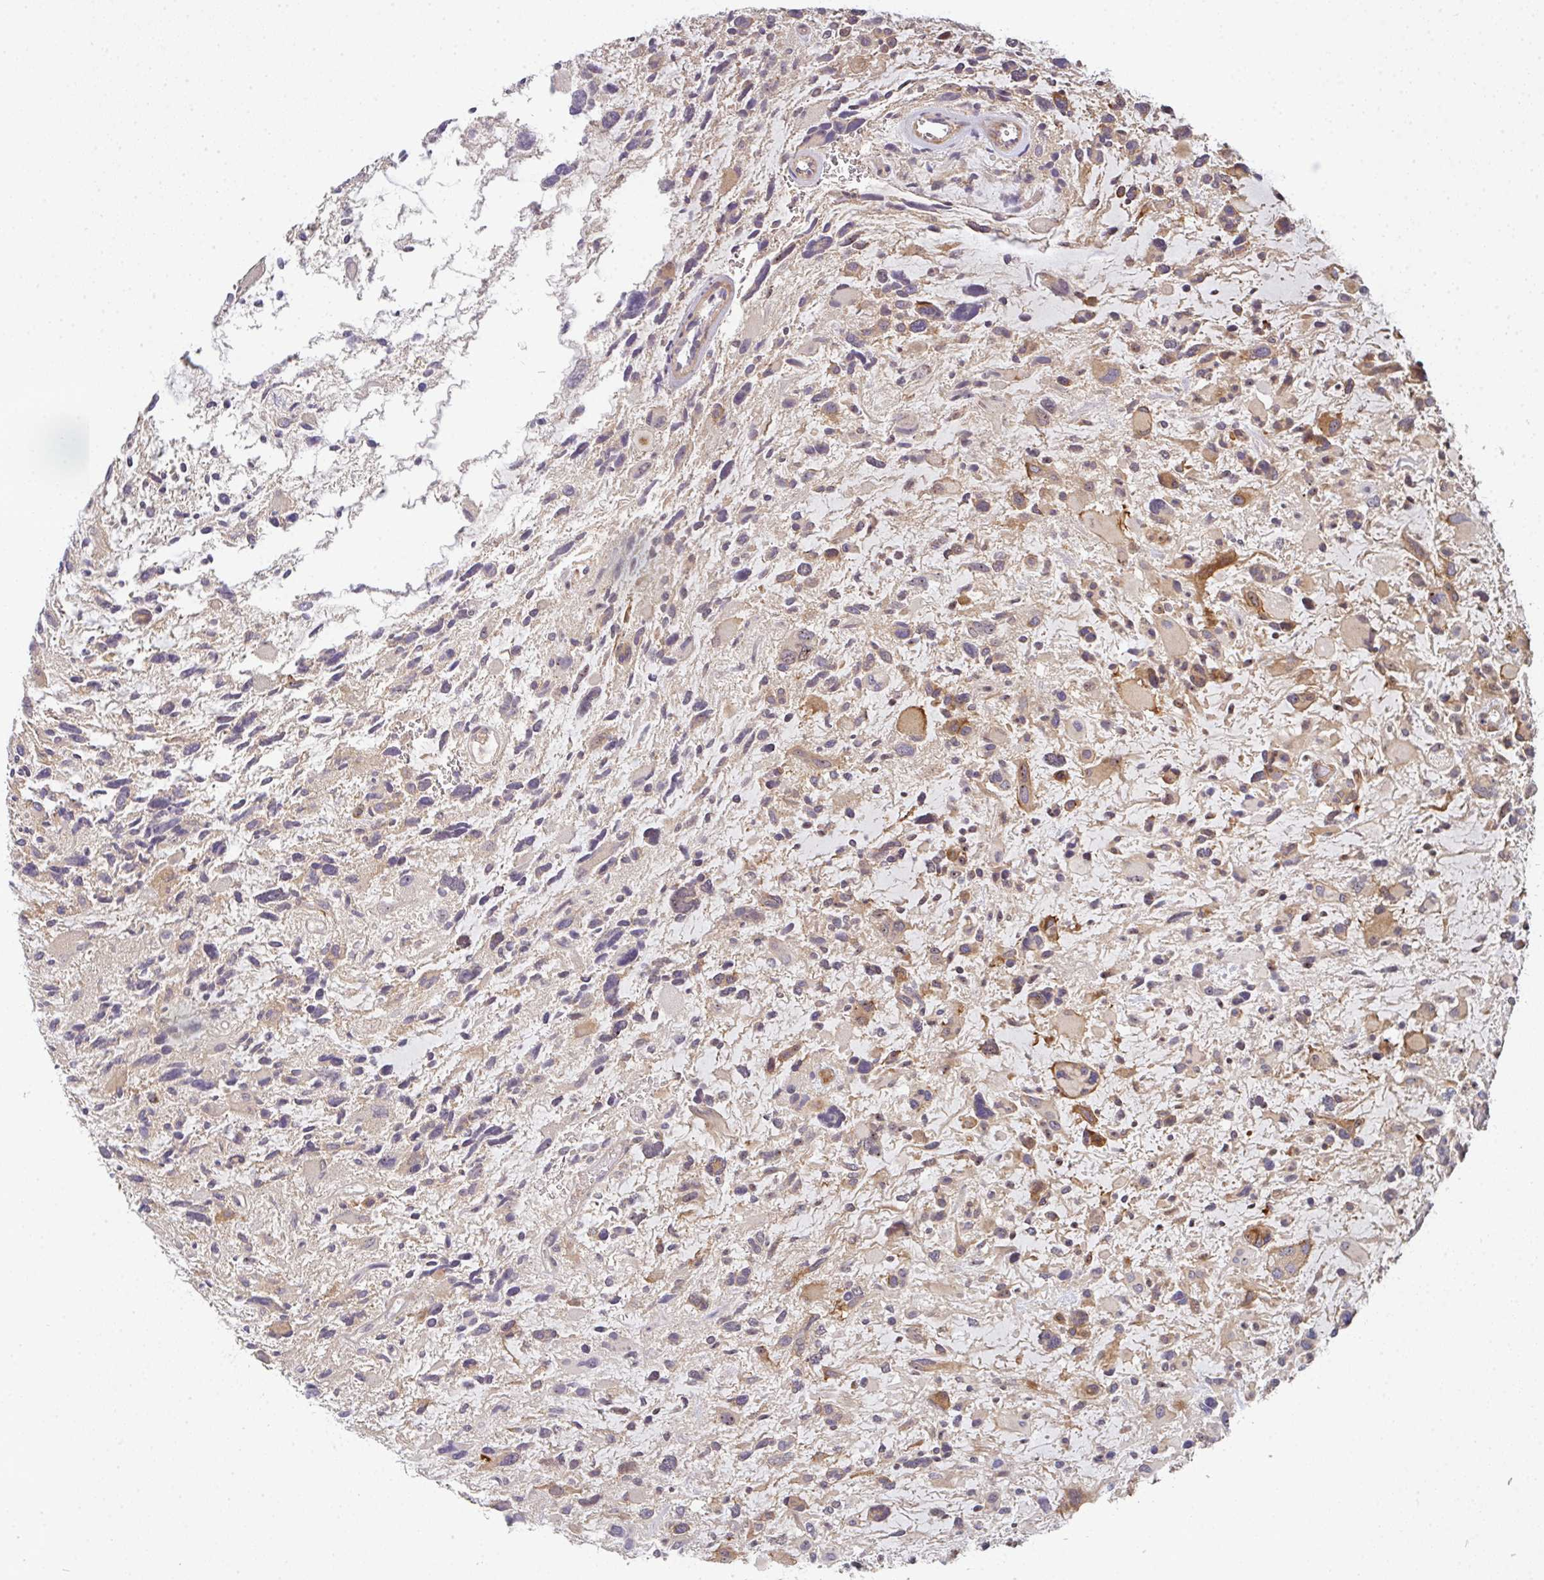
{"staining": {"intensity": "weak", "quantity": "25%-75%", "location": "cytoplasmic/membranous"}, "tissue": "glioma", "cell_type": "Tumor cells", "image_type": "cancer", "snomed": [{"axis": "morphology", "description": "Glioma, malignant, High grade"}, {"axis": "topography", "description": "Brain"}], "caption": "A photomicrograph of malignant glioma (high-grade) stained for a protein exhibits weak cytoplasmic/membranous brown staining in tumor cells.", "gene": "SIMC1", "patient": {"sex": "female", "age": 11}}